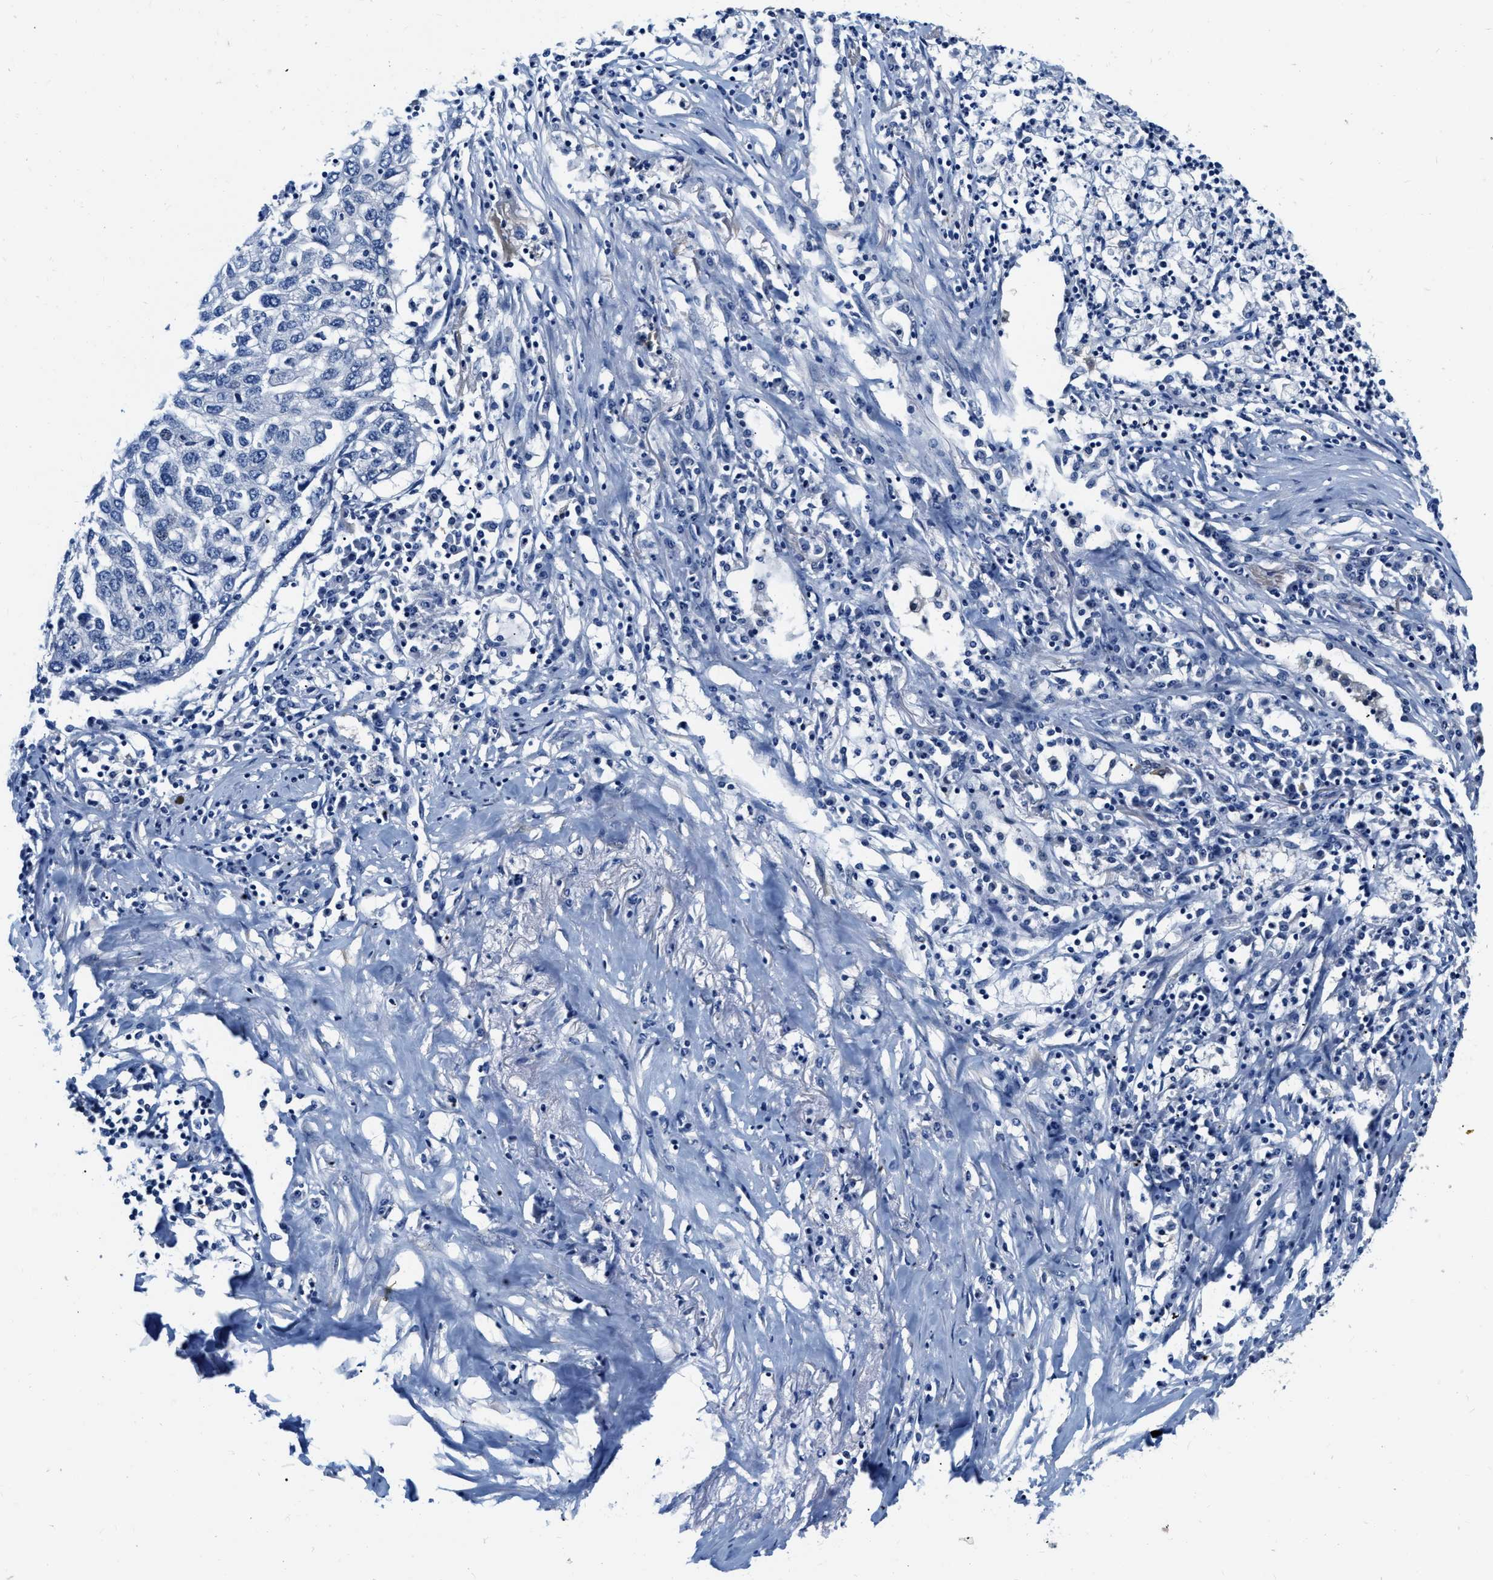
{"staining": {"intensity": "negative", "quantity": "none", "location": "none"}, "tissue": "lung cancer", "cell_type": "Tumor cells", "image_type": "cancer", "snomed": [{"axis": "morphology", "description": "Squamous cell carcinoma, NOS"}, {"axis": "topography", "description": "Lung"}], "caption": "Lung cancer was stained to show a protein in brown. There is no significant staining in tumor cells.", "gene": "EIF2AK2", "patient": {"sex": "female", "age": 63}}